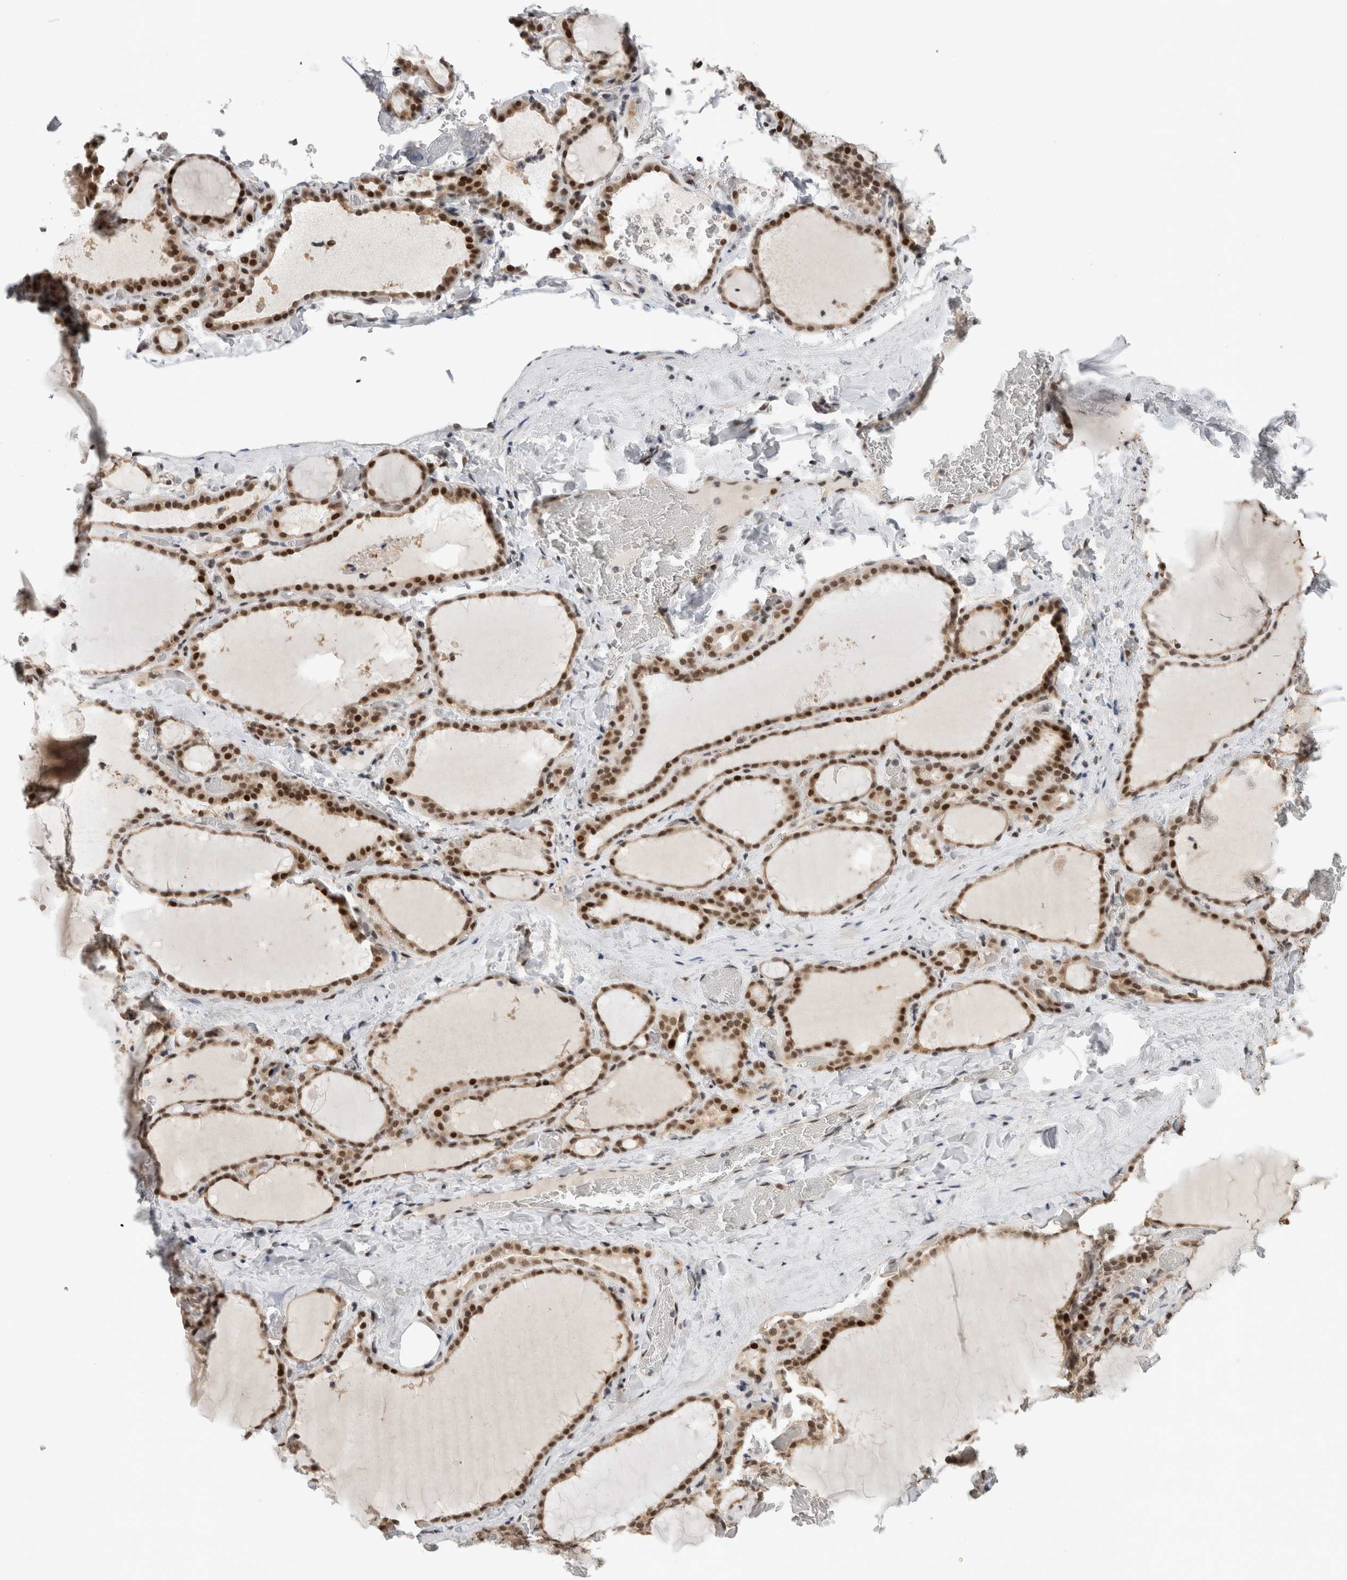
{"staining": {"intensity": "strong", "quantity": ">75%", "location": "cytoplasmic/membranous,nuclear"}, "tissue": "thyroid gland", "cell_type": "Glandular cells", "image_type": "normal", "snomed": [{"axis": "morphology", "description": "Normal tissue, NOS"}, {"axis": "topography", "description": "Thyroid gland"}], "caption": "High-power microscopy captured an immunohistochemistry micrograph of normal thyroid gland, revealing strong cytoplasmic/membranous,nuclear staining in about >75% of glandular cells. (DAB IHC with brightfield microscopy, high magnification).", "gene": "ZNF521", "patient": {"sex": "female", "age": 22}}